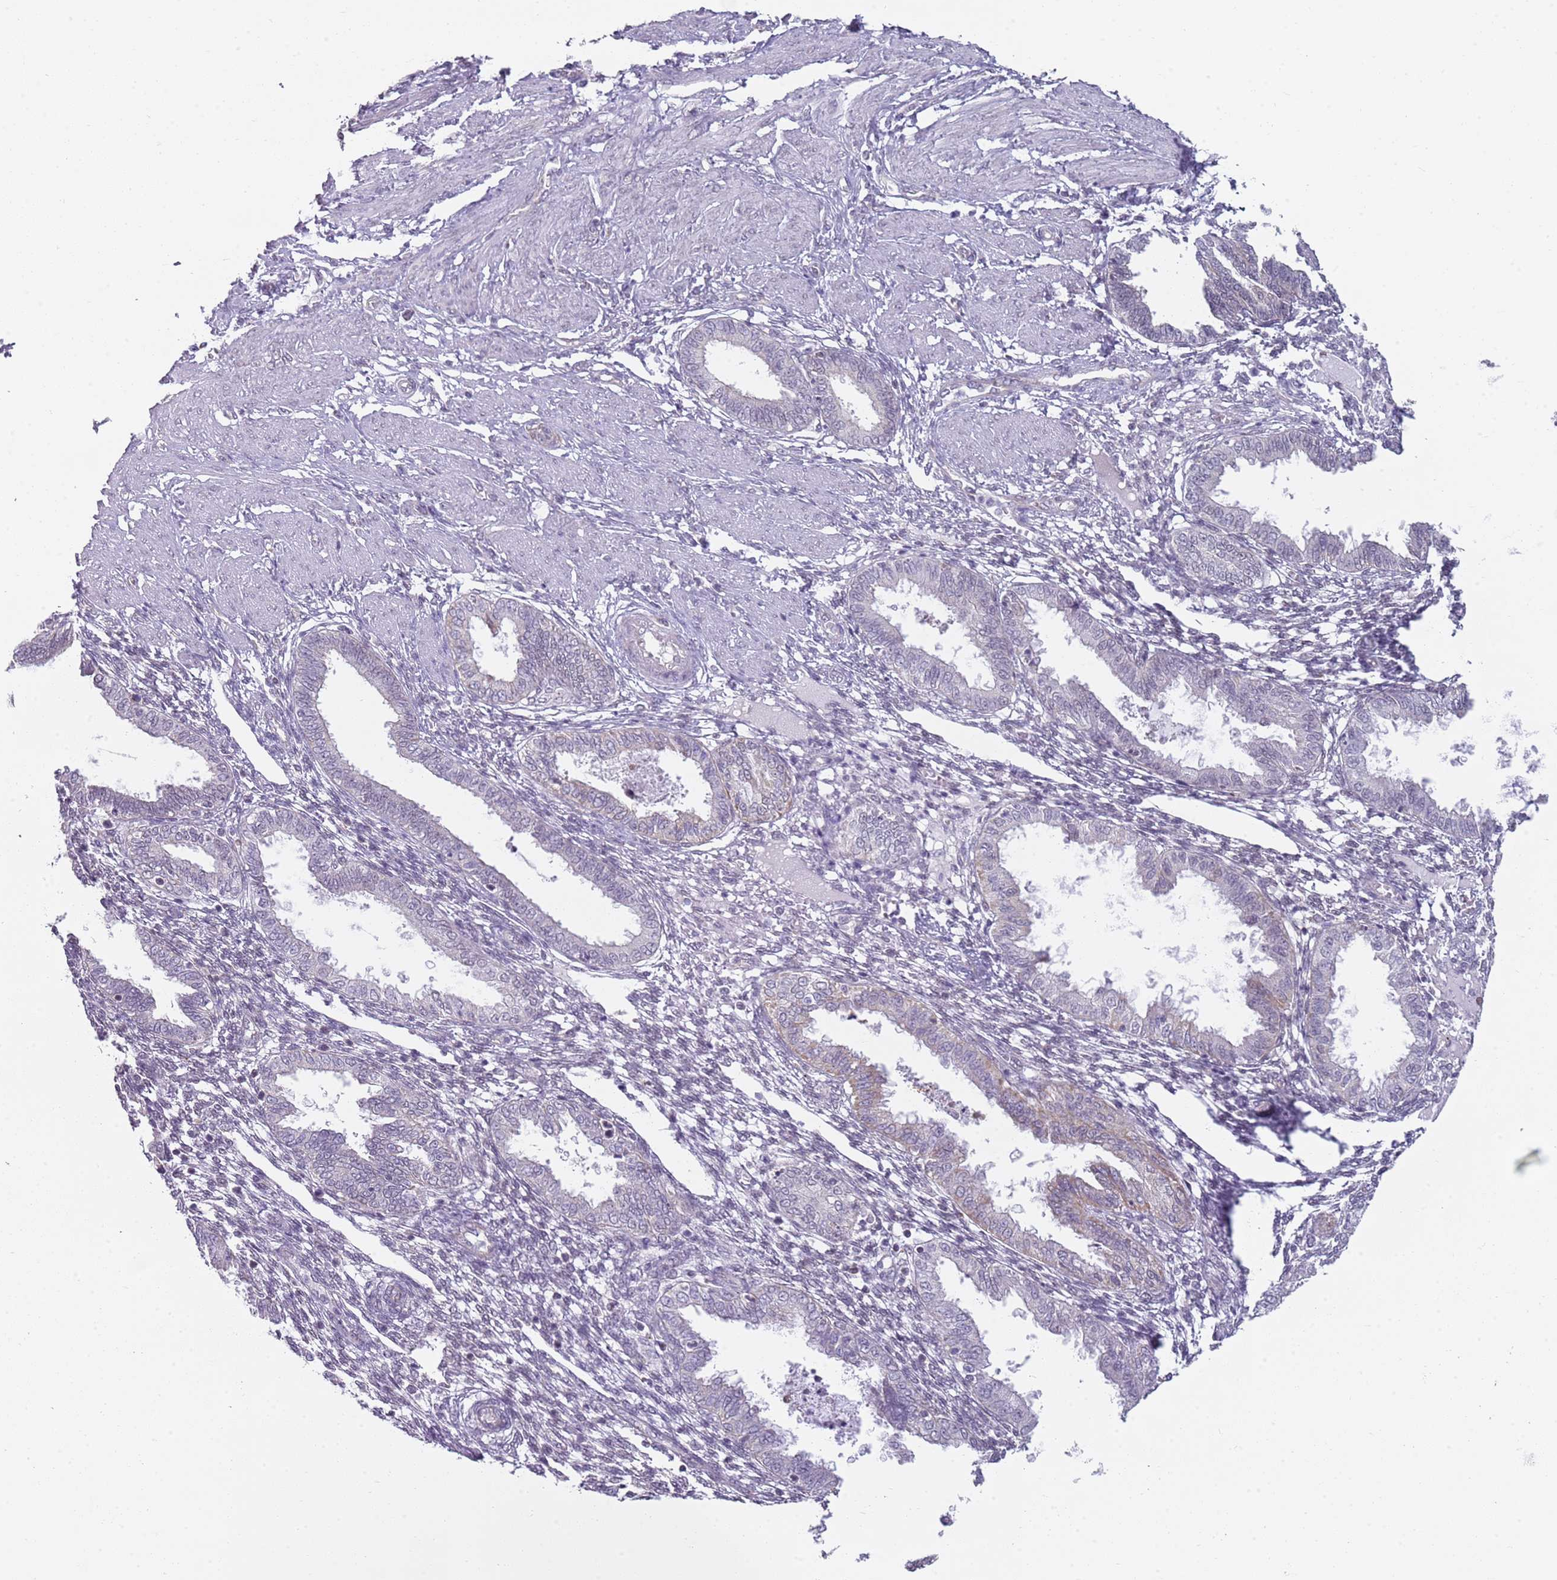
{"staining": {"intensity": "negative", "quantity": "none", "location": "none"}, "tissue": "endometrium", "cell_type": "Cells in endometrial stroma", "image_type": "normal", "snomed": [{"axis": "morphology", "description": "Normal tissue, NOS"}, {"axis": "topography", "description": "Endometrium"}], "caption": "Immunohistochemical staining of benign human endometrium demonstrates no significant positivity in cells in endometrial stroma.", "gene": "SMARCAL1", "patient": {"sex": "female", "age": 33}}